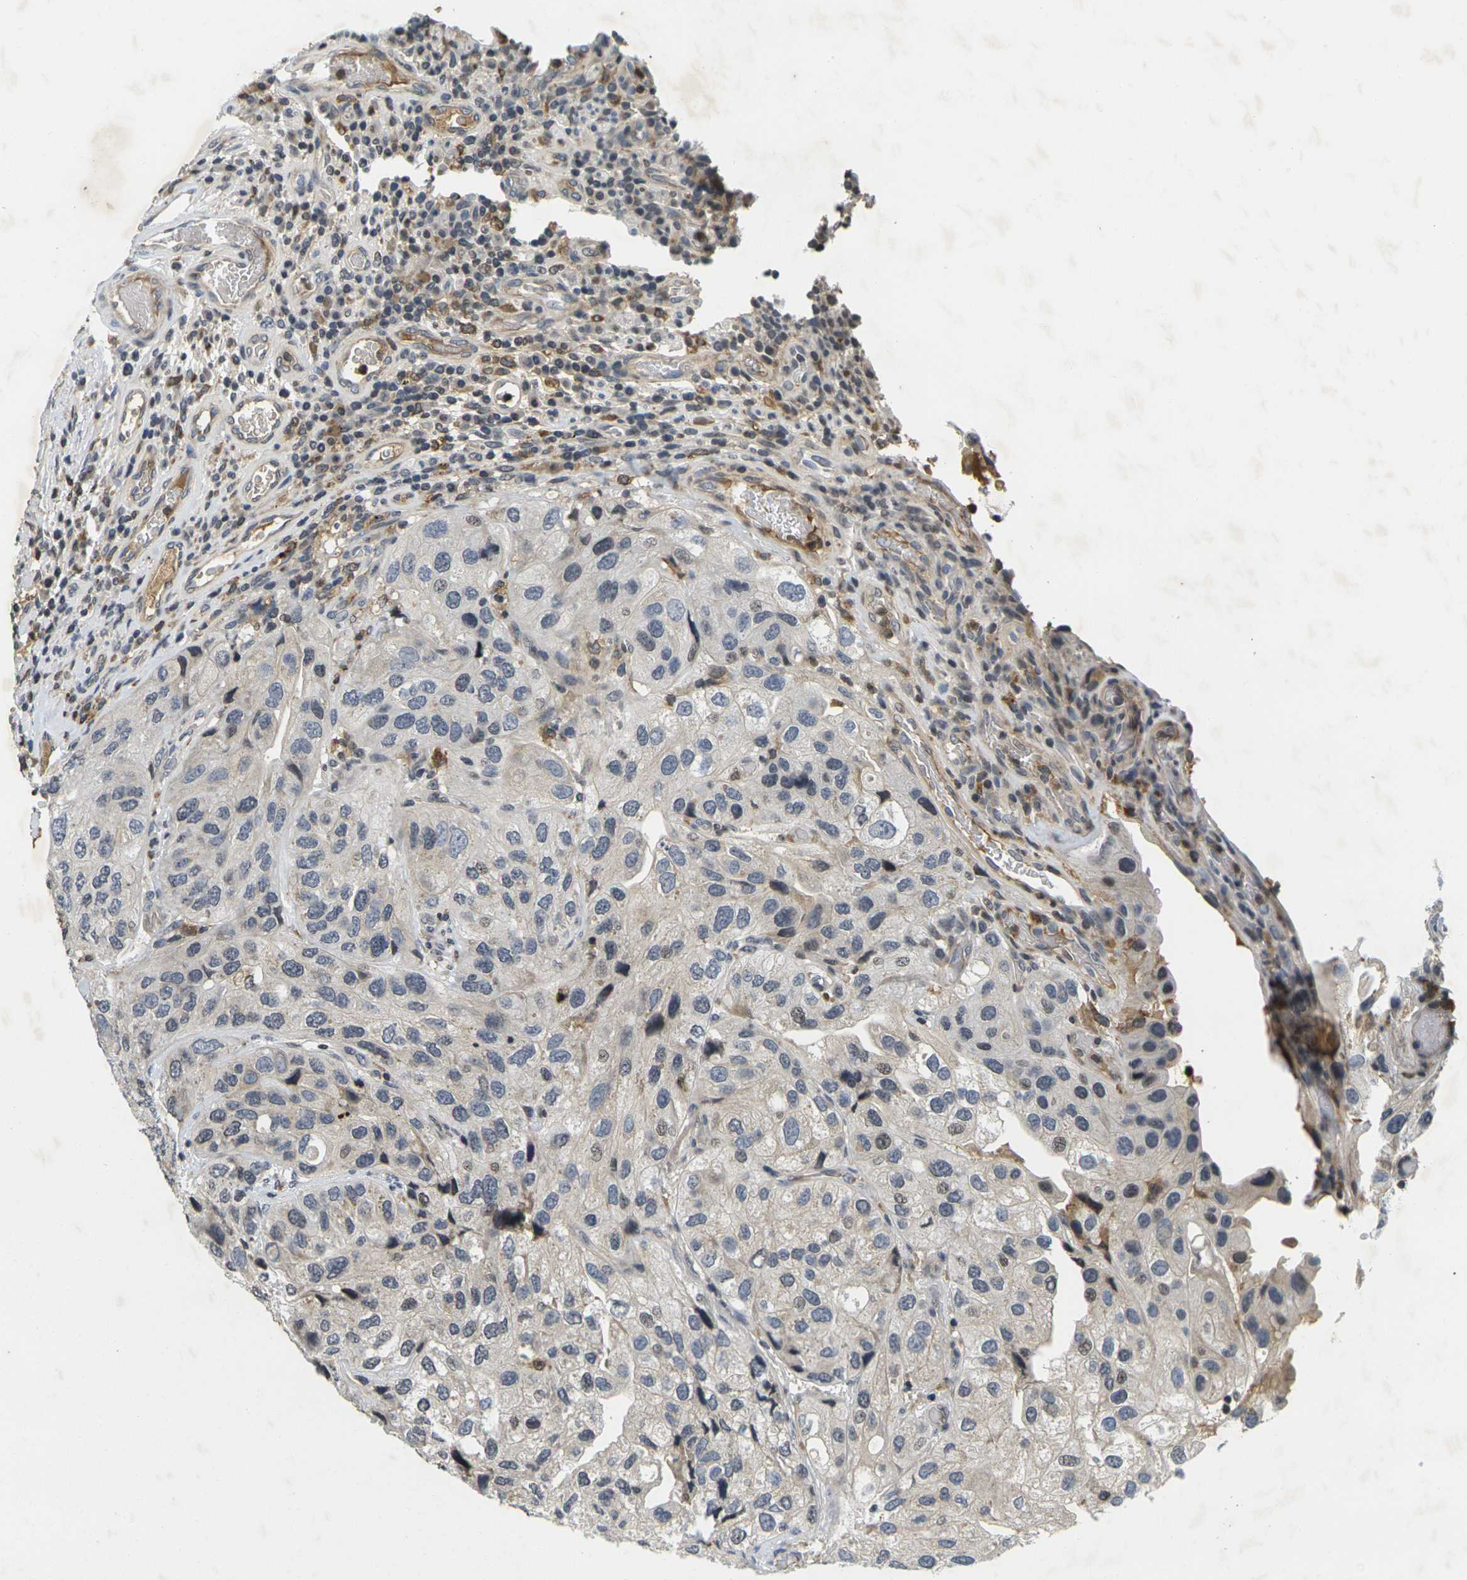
{"staining": {"intensity": "negative", "quantity": "none", "location": "none"}, "tissue": "urothelial cancer", "cell_type": "Tumor cells", "image_type": "cancer", "snomed": [{"axis": "morphology", "description": "Urothelial carcinoma, High grade"}, {"axis": "topography", "description": "Urinary bladder"}], "caption": "Urothelial cancer was stained to show a protein in brown. There is no significant positivity in tumor cells. (Stains: DAB IHC with hematoxylin counter stain, Microscopy: brightfield microscopy at high magnification).", "gene": "C1QC", "patient": {"sex": "female", "age": 64}}